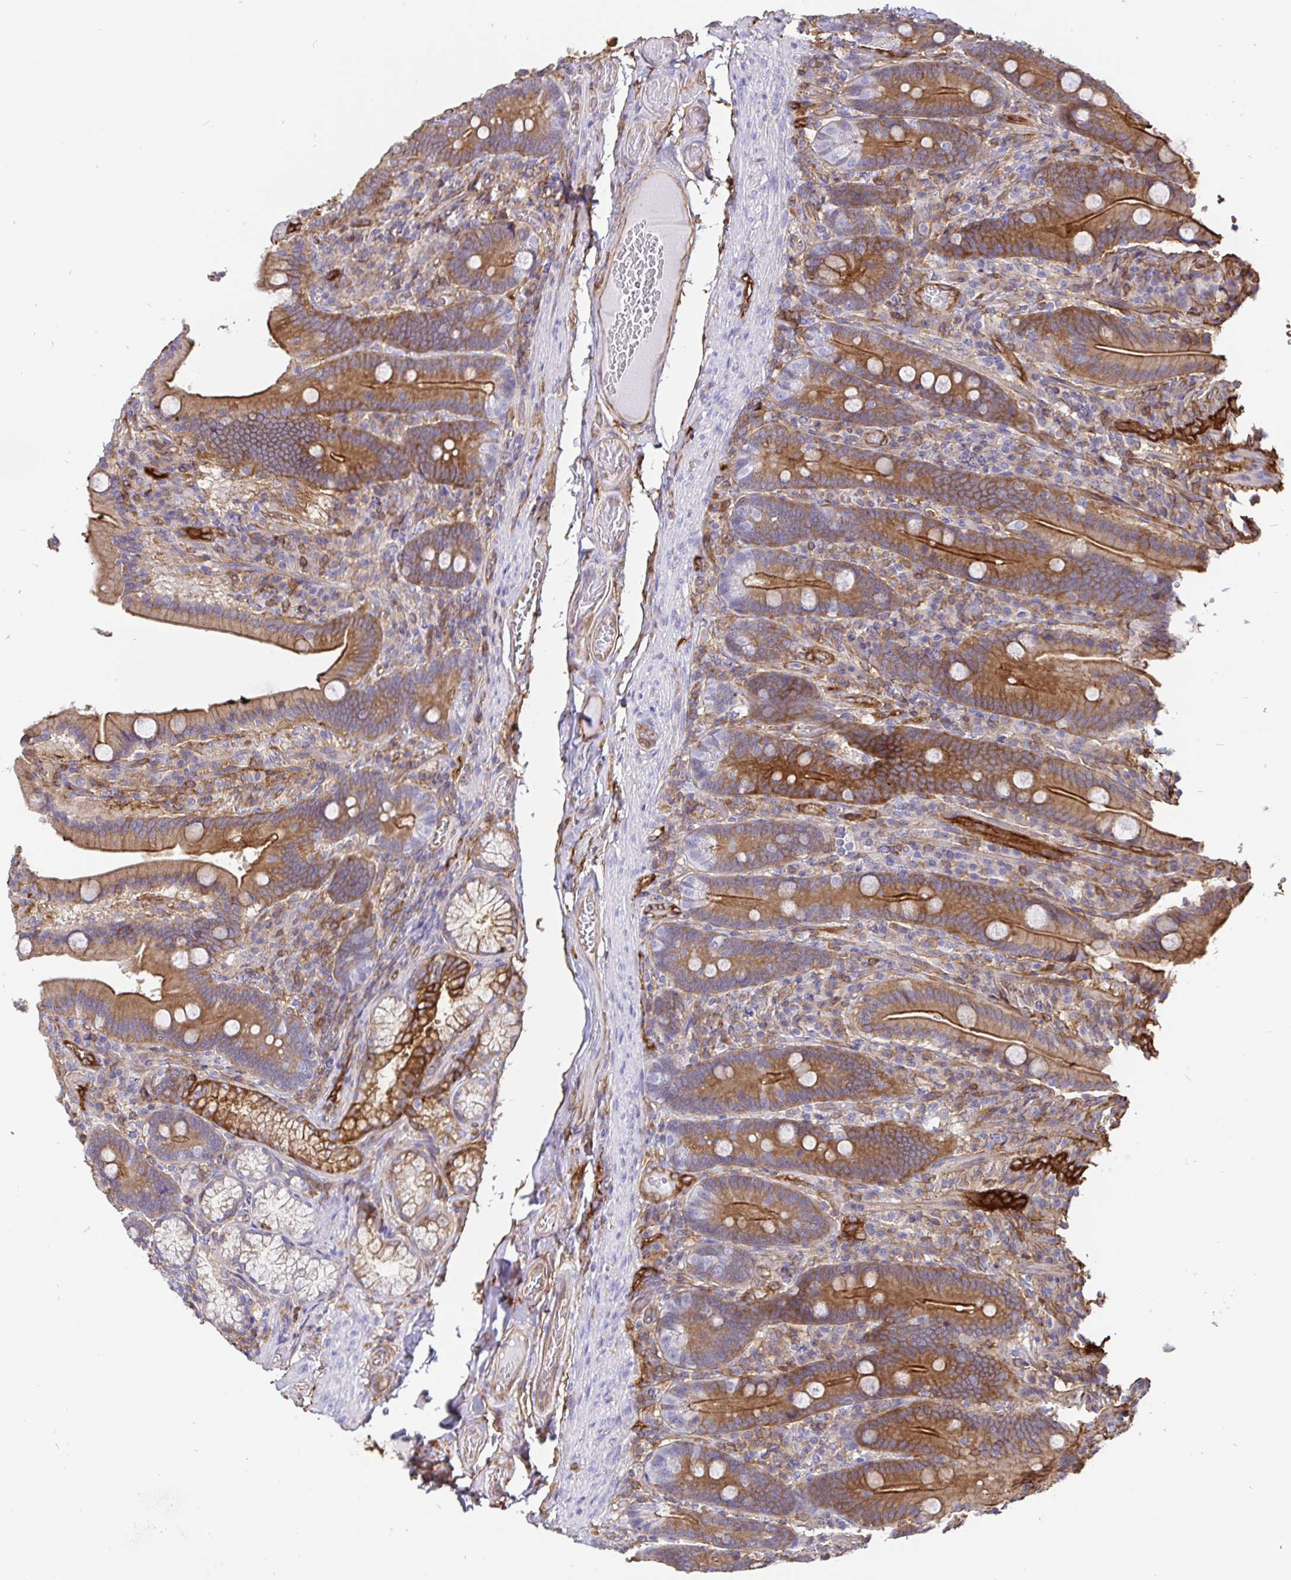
{"staining": {"intensity": "moderate", "quantity": ">75%", "location": "cytoplasmic/membranous"}, "tissue": "duodenum", "cell_type": "Glandular cells", "image_type": "normal", "snomed": [{"axis": "morphology", "description": "Normal tissue, NOS"}, {"axis": "topography", "description": "Duodenum"}], "caption": "A brown stain labels moderate cytoplasmic/membranous expression of a protein in glandular cells of normal human duodenum.", "gene": "ANXA2", "patient": {"sex": "female", "age": 62}}